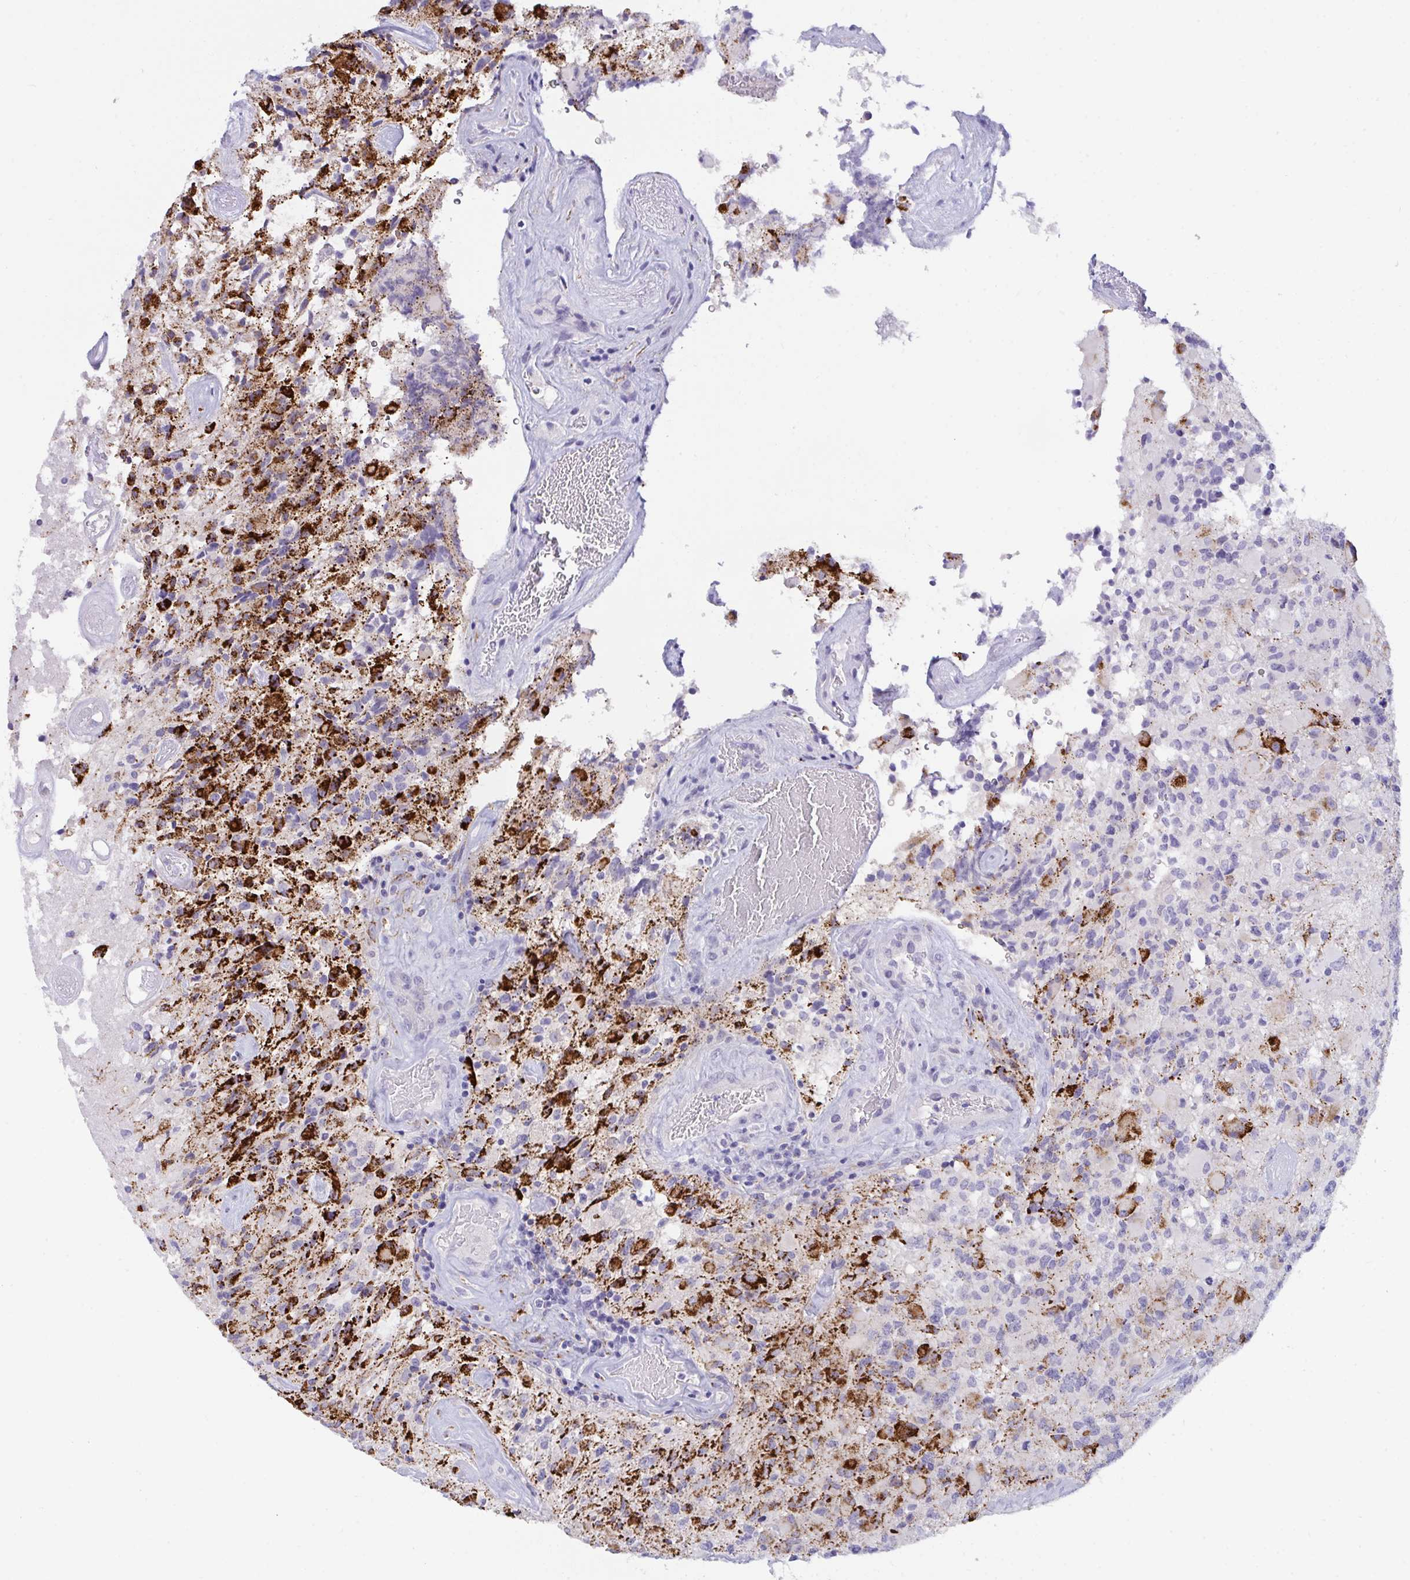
{"staining": {"intensity": "strong", "quantity": "25%-75%", "location": "cytoplasmic/membranous"}, "tissue": "glioma", "cell_type": "Tumor cells", "image_type": "cancer", "snomed": [{"axis": "morphology", "description": "Glioma, malignant, High grade"}, {"axis": "topography", "description": "Brain"}], "caption": "A brown stain labels strong cytoplasmic/membranous staining of a protein in human glioma tumor cells.", "gene": "SEMA6B", "patient": {"sex": "female", "age": 65}}